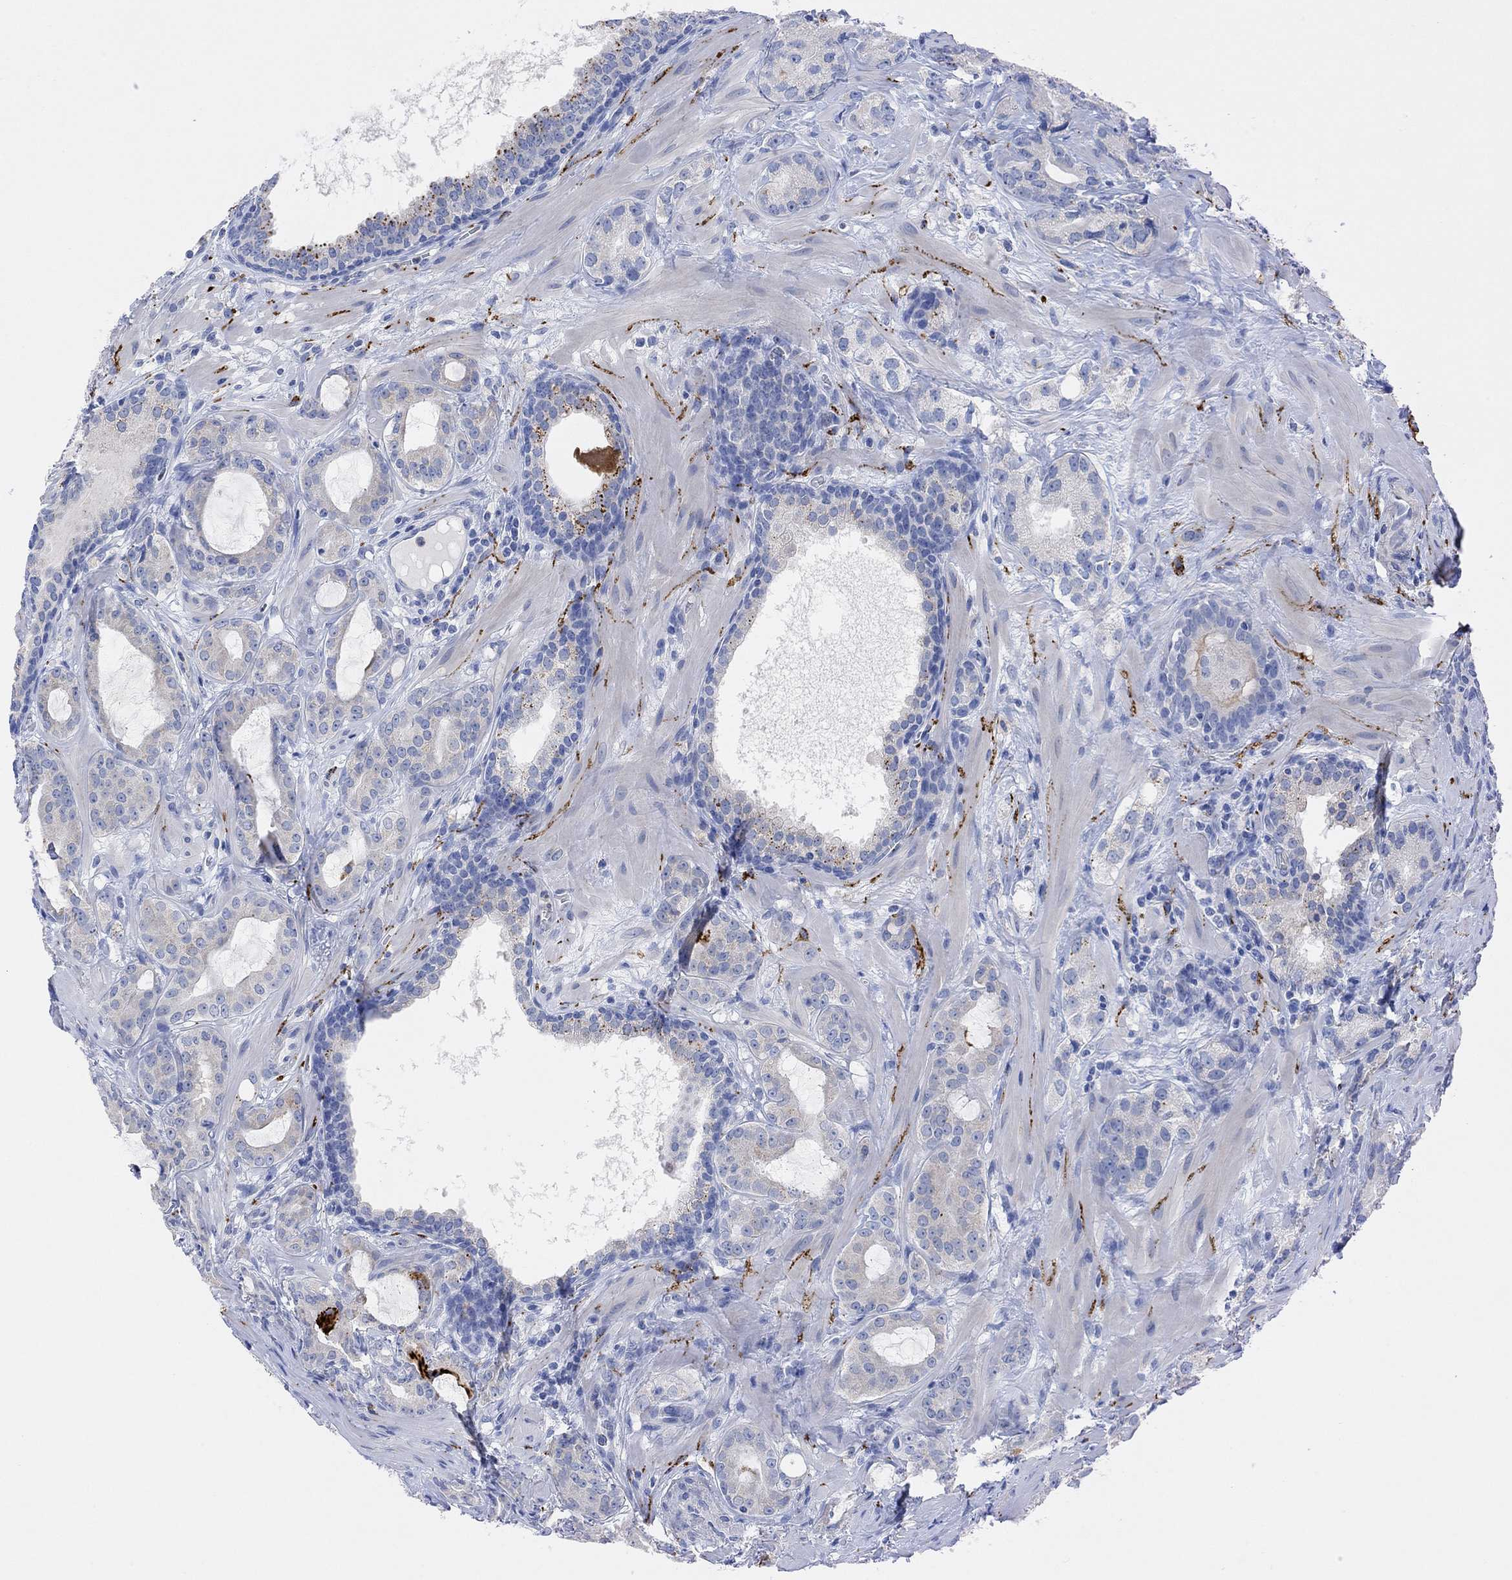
{"staining": {"intensity": "negative", "quantity": "none", "location": "none"}, "tissue": "prostate cancer", "cell_type": "Tumor cells", "image_type": "cancer", "snomed": [{"axis": "morphology", "description": "Adenocarcinoma, NOS"}, {"axis": "topography", "description": "Prostate"}], "caption": "Immunohistochemical staining of adenocarcinoma (prostate) exhibits no significant positivity in tumor cells.", "gene": "VAT1L", "patient": {"sex": "male", "age": 69}}